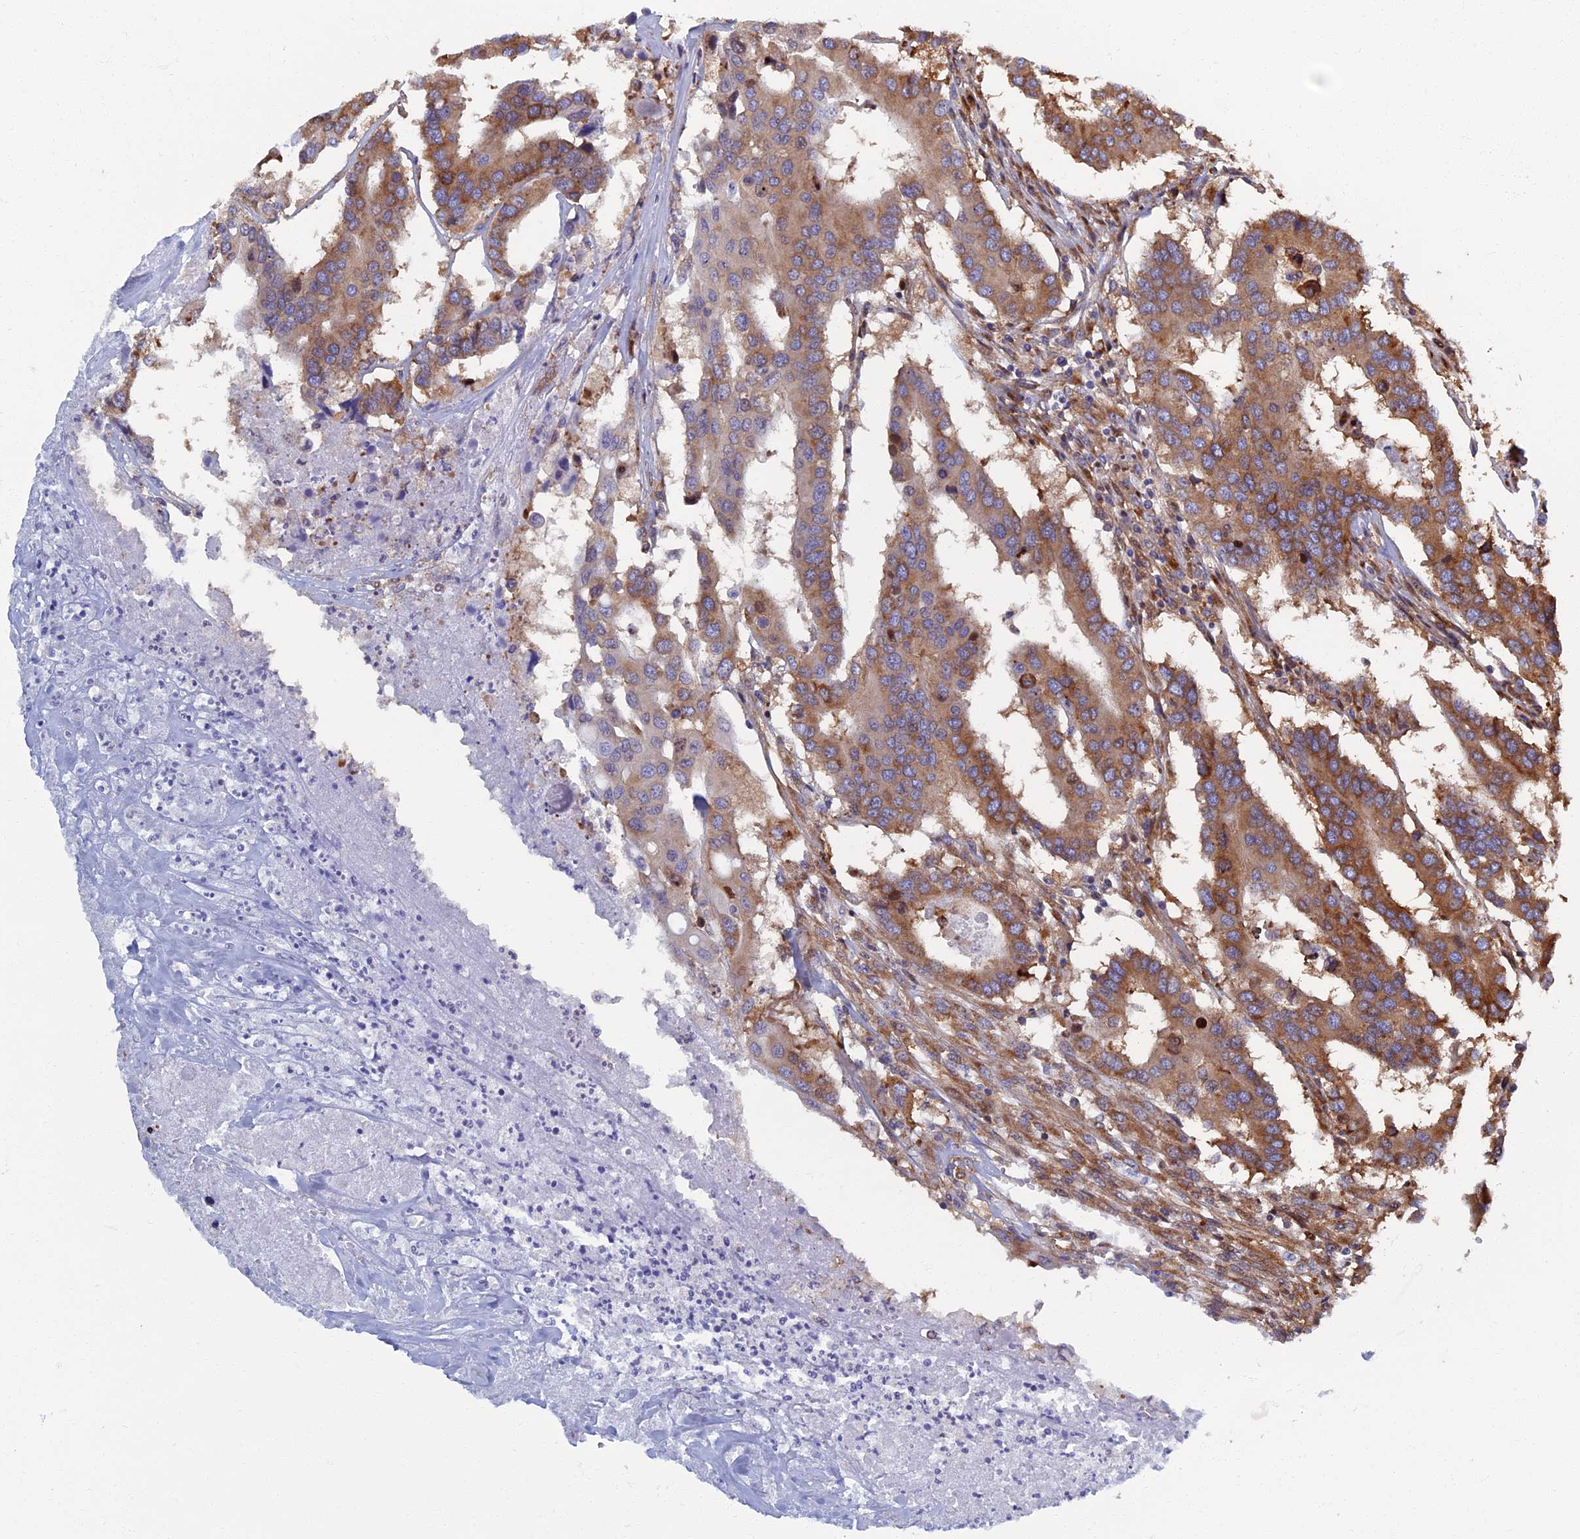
{"staining": {"intensity": "moderate", "quantity": ">75%", "location": "cytoplasmic/membranous"}, "tissue": "colorectal cancer", "cell_type": "Tumor cells", "image_type": "cancer", "snomed": [{"axis": "morphology", "description": "Adenocarcinoma, NOS"}, {"axis": "topography", "description": "Colon"}], "caption": "There is medium levels of moderate cytoplasmic/membranous positivity in tumor cells of colorectal cancer (adenocarcinoma), as demonstrated by immunohistochemical staining (brown color).", "gene": "YBX1", "patient": {"sex": "male", "age": 77}}